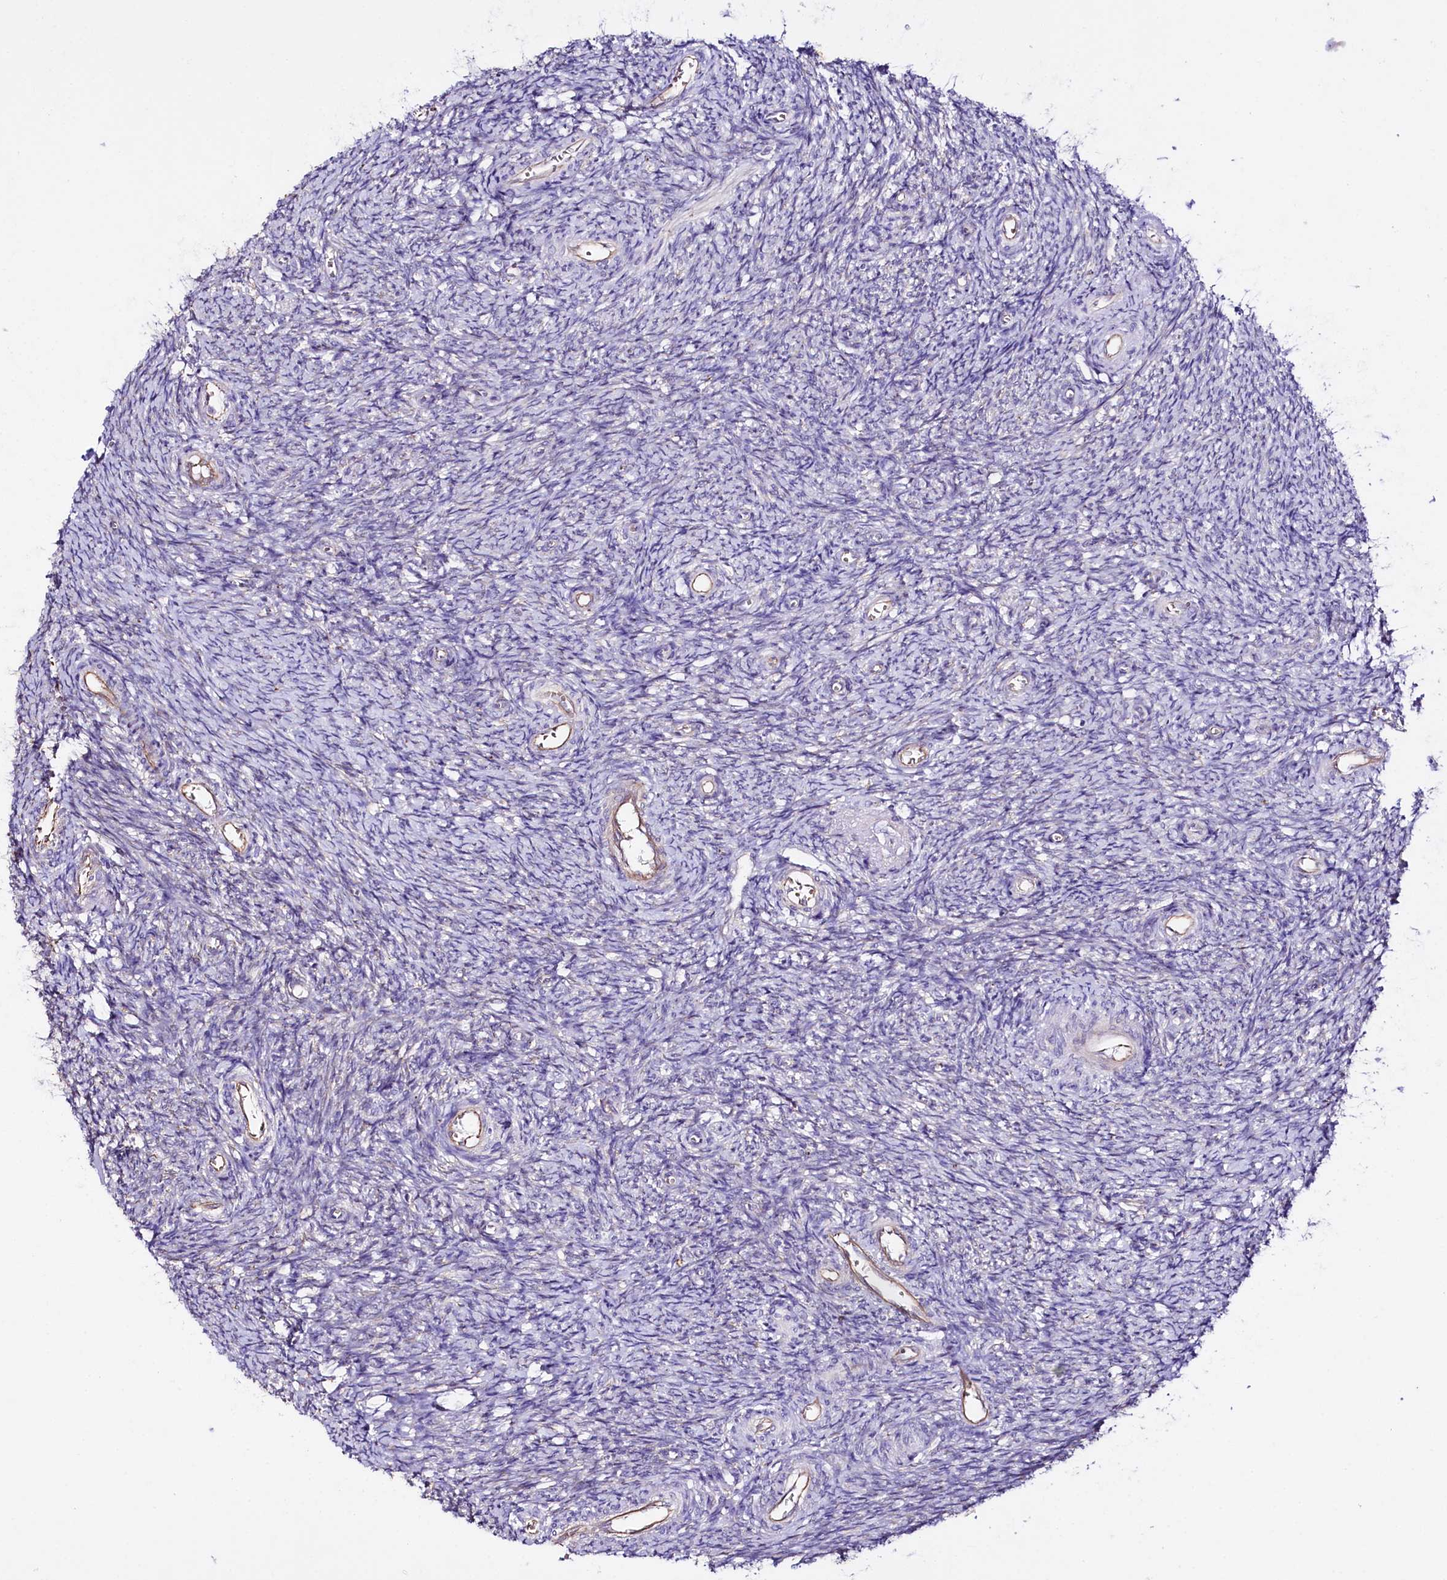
{"staining": {"intensity": "negative", "quantity": "none", "location": "none"}, "tissue": "ovary", "cell_type": "Ovarian stroma cells", "image_type": "normal", "snomed": [{"axis": "morphology", "description": "Normal tissue, NOS"}, {"axis": "topography", "description": "Ovary"}], "caption": "IHC histopathology image of benign human ovary stained for a protein (brown), which displays no positivity in ovarian stroma cells.", "gene": "SLC7A1", "patient": {"sex": "female", "age": 44}}